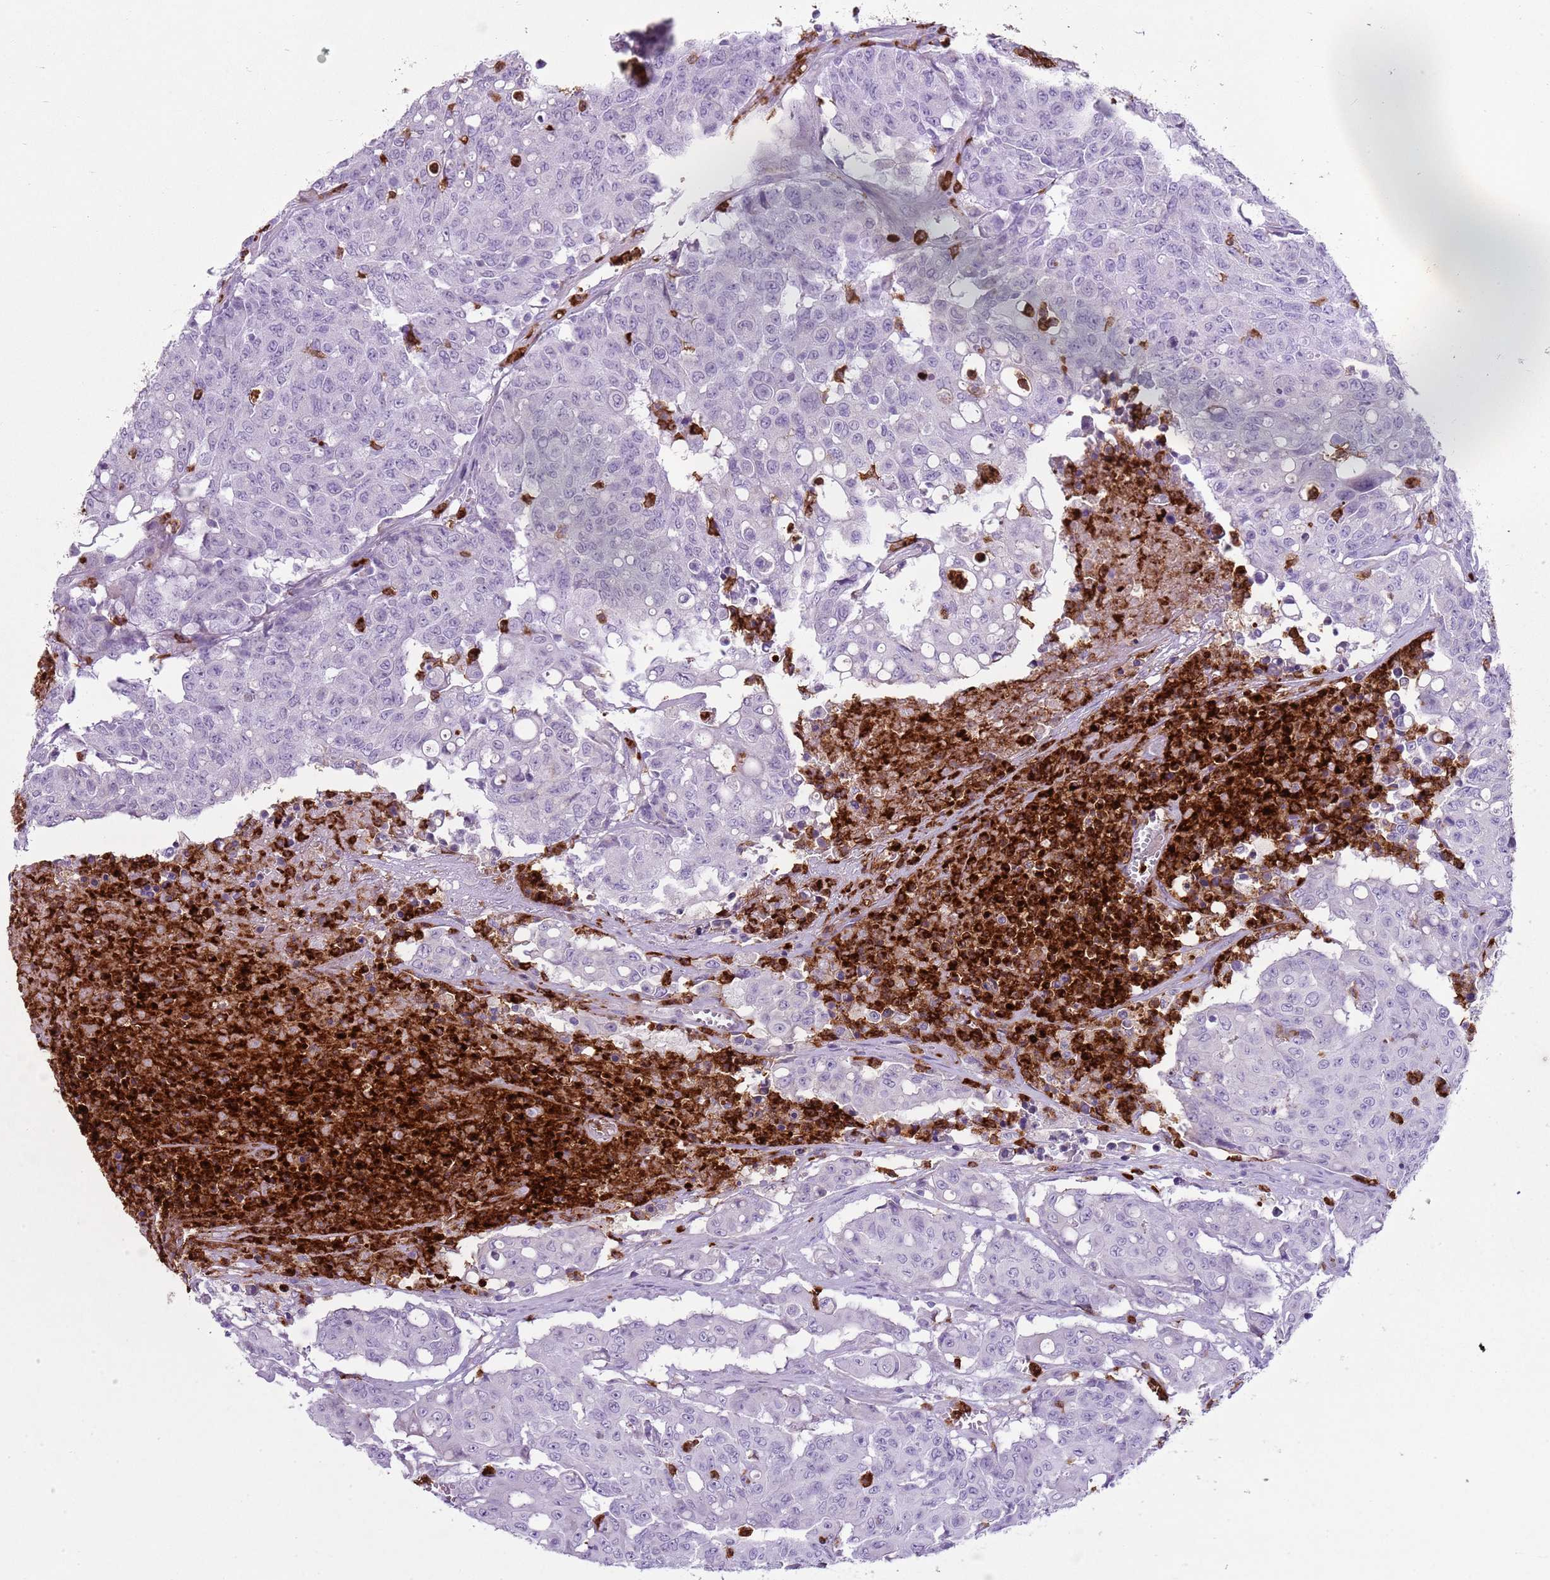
{"staining": {"intensity": "negative", "quantity": "none", "location": "none"}, "tissue": "colorectal cancer", "cell_type": "Tumor cells", "image_type": "cancer", "snomed": [{"axis": "morphology", "description": "Adenocarcinoma, NOS"}, {"axis": "topography", "description": "Colon"}], "caption": "Human colorectal cancer (adenocarcinoma) stained for a protein using immunohistochemistry (IHC) demonstrates no staining in tumor cells.", "gene": "CD177", "patient": {"sex": "male", "age": 51}}